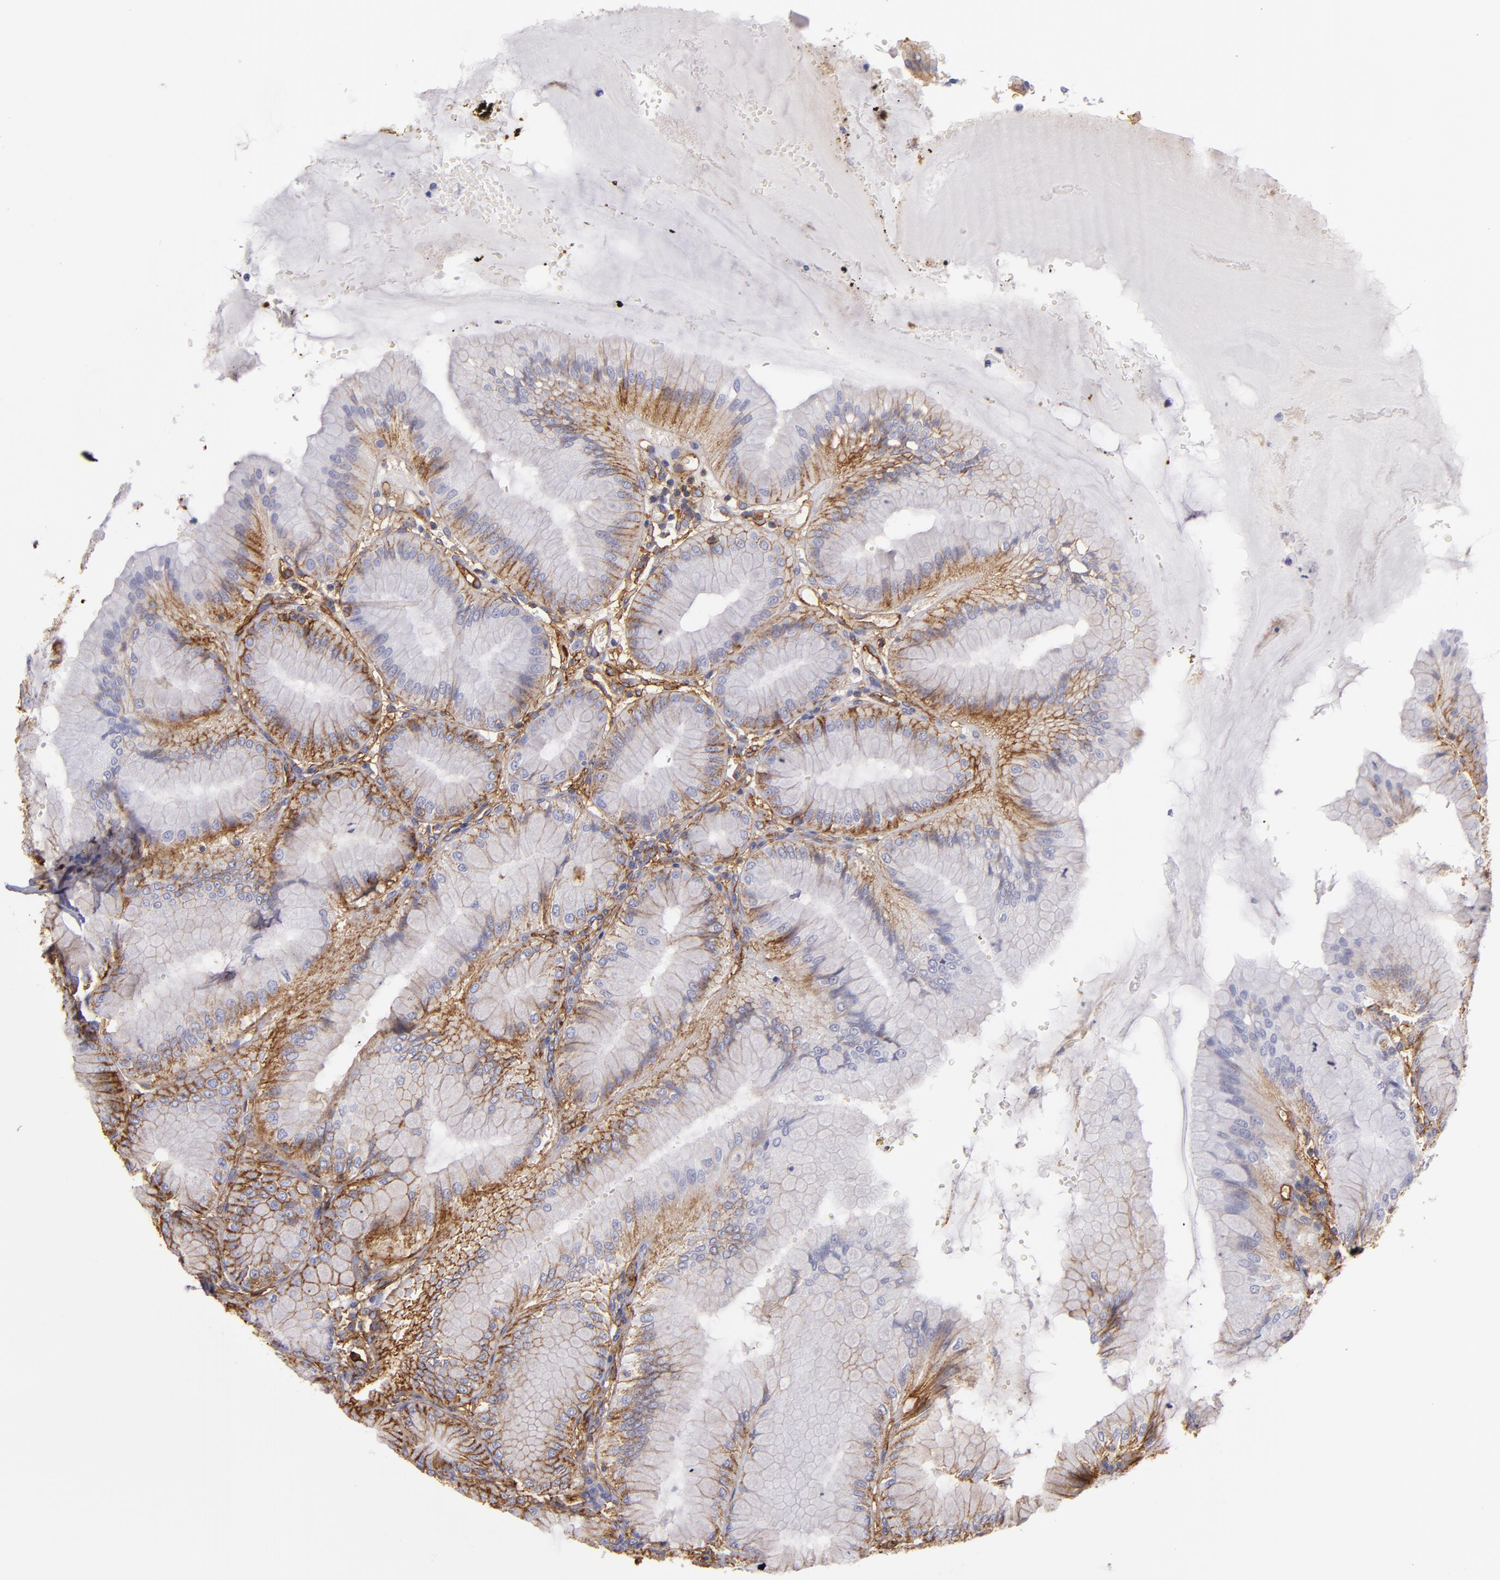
{"staining": {"intensity": "weak", "quantity": ">75%", "location": "cytoplasmic/membranous"}, "tissue": "stomach", "cell_type": "Glandular cells", "image_type": "normal", "snomed": [{"axis": "morphology", "description": "Normal tissue, NOS"}, {"axis": "topography", "description": "Stomach, lower"}], "caption": "Weak cytoplasmic/membranous protein expression is appreciated in about >75% of glandular cells in stomach.", "gene": "CD9", "patient": {"sex": "male", "age": 71}}